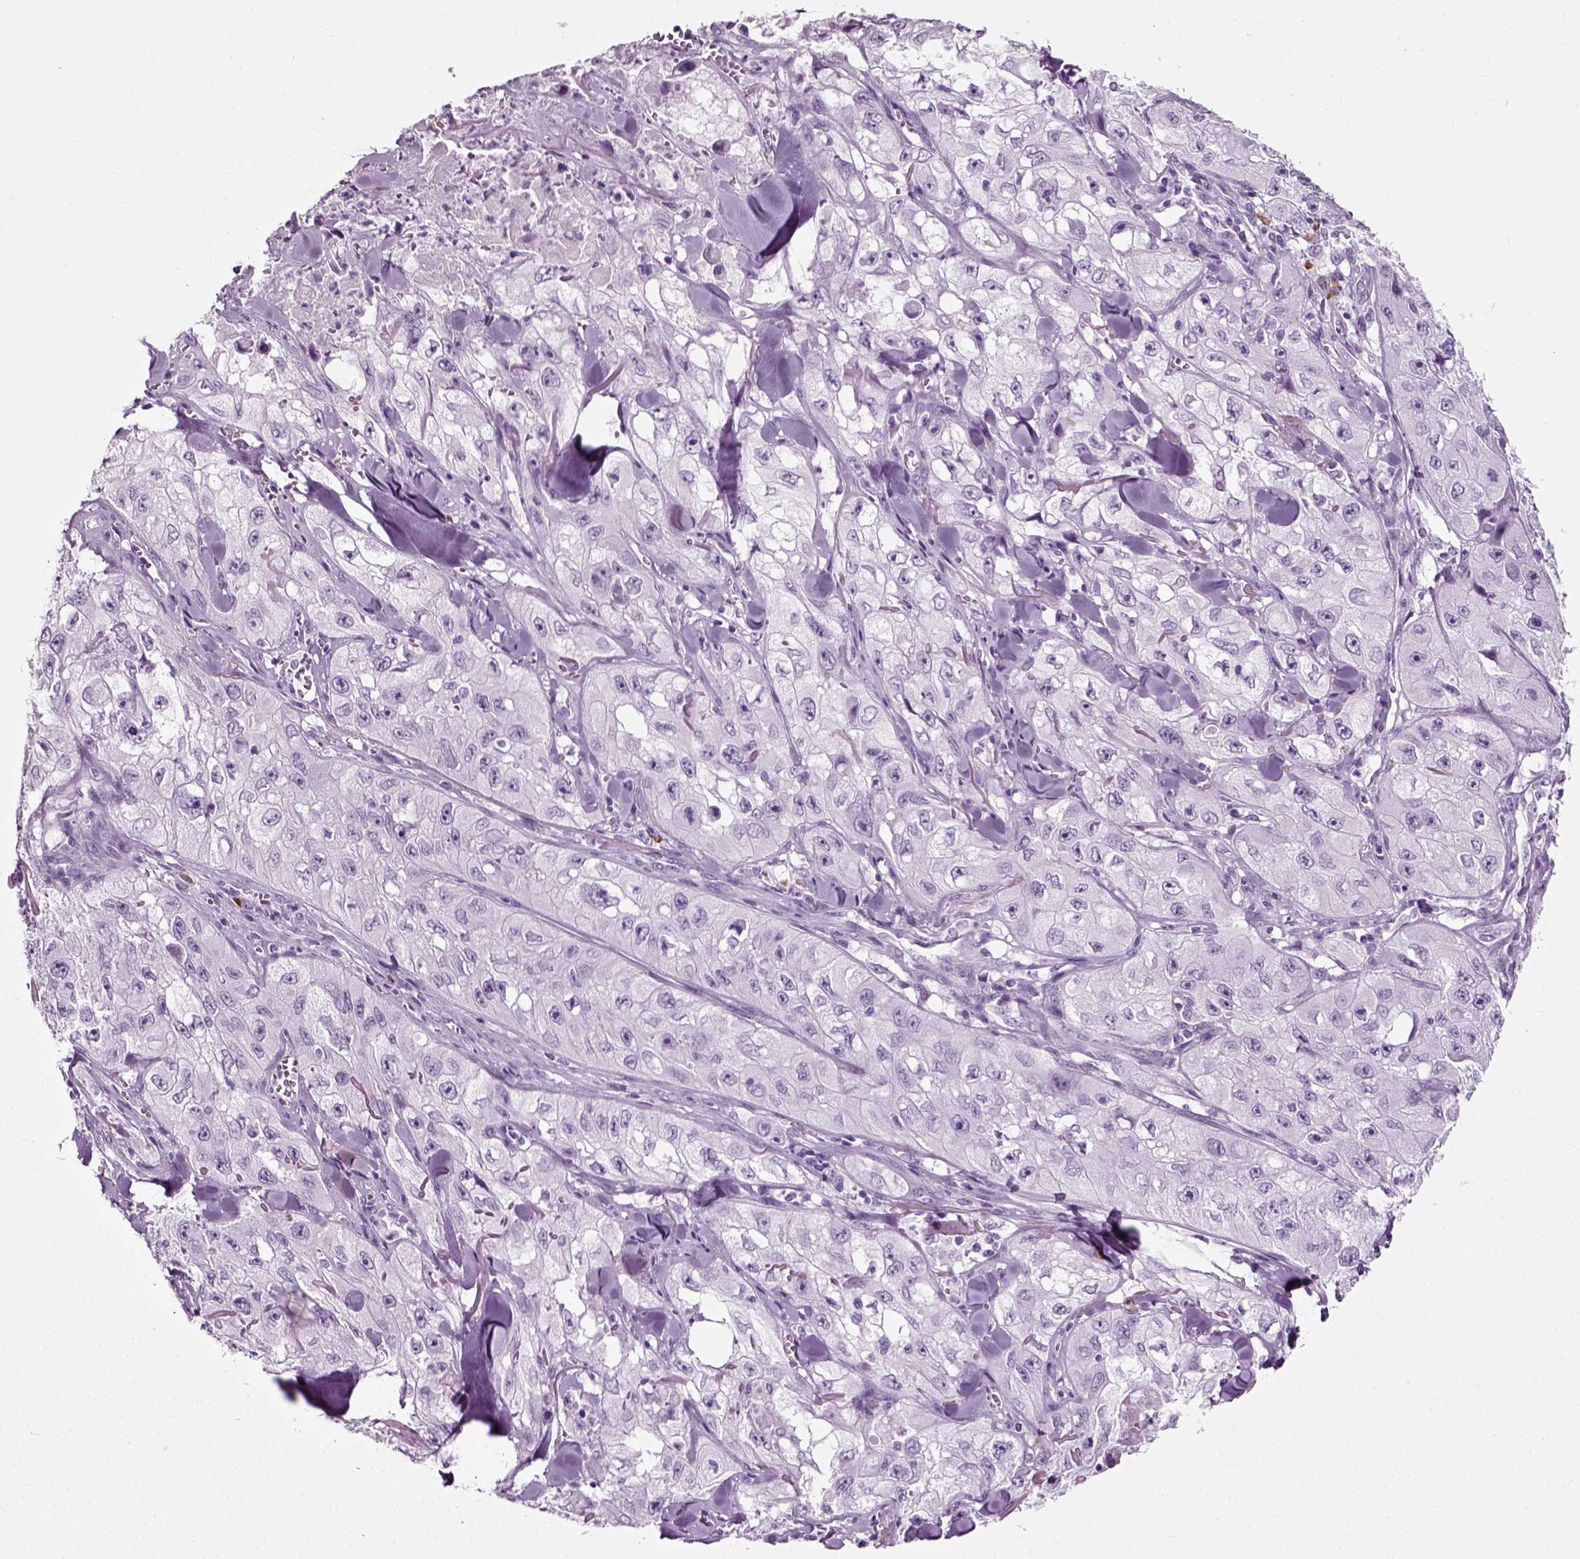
{"staining": {"intensity": "negative", "quantity": "none", "location": "none"}, "tissue": "skin cancer", "cell_type": "Tumor cells", "image_type": "cancer", "snomed": [{"axis": "morphology", "description": "Squamous cell carcinoma, NOS"}, {"axis": "topography", "description": "Skin"}, {"axis": "topography", "description": "Subcutis"}], "caption": "DAB immunohistochemical staining of human skin squamous cell carcinoma reveals no significant expression in tumor cells.", "gene": "SLC26A8", "patient": {"sex": "male", "age": 73}}